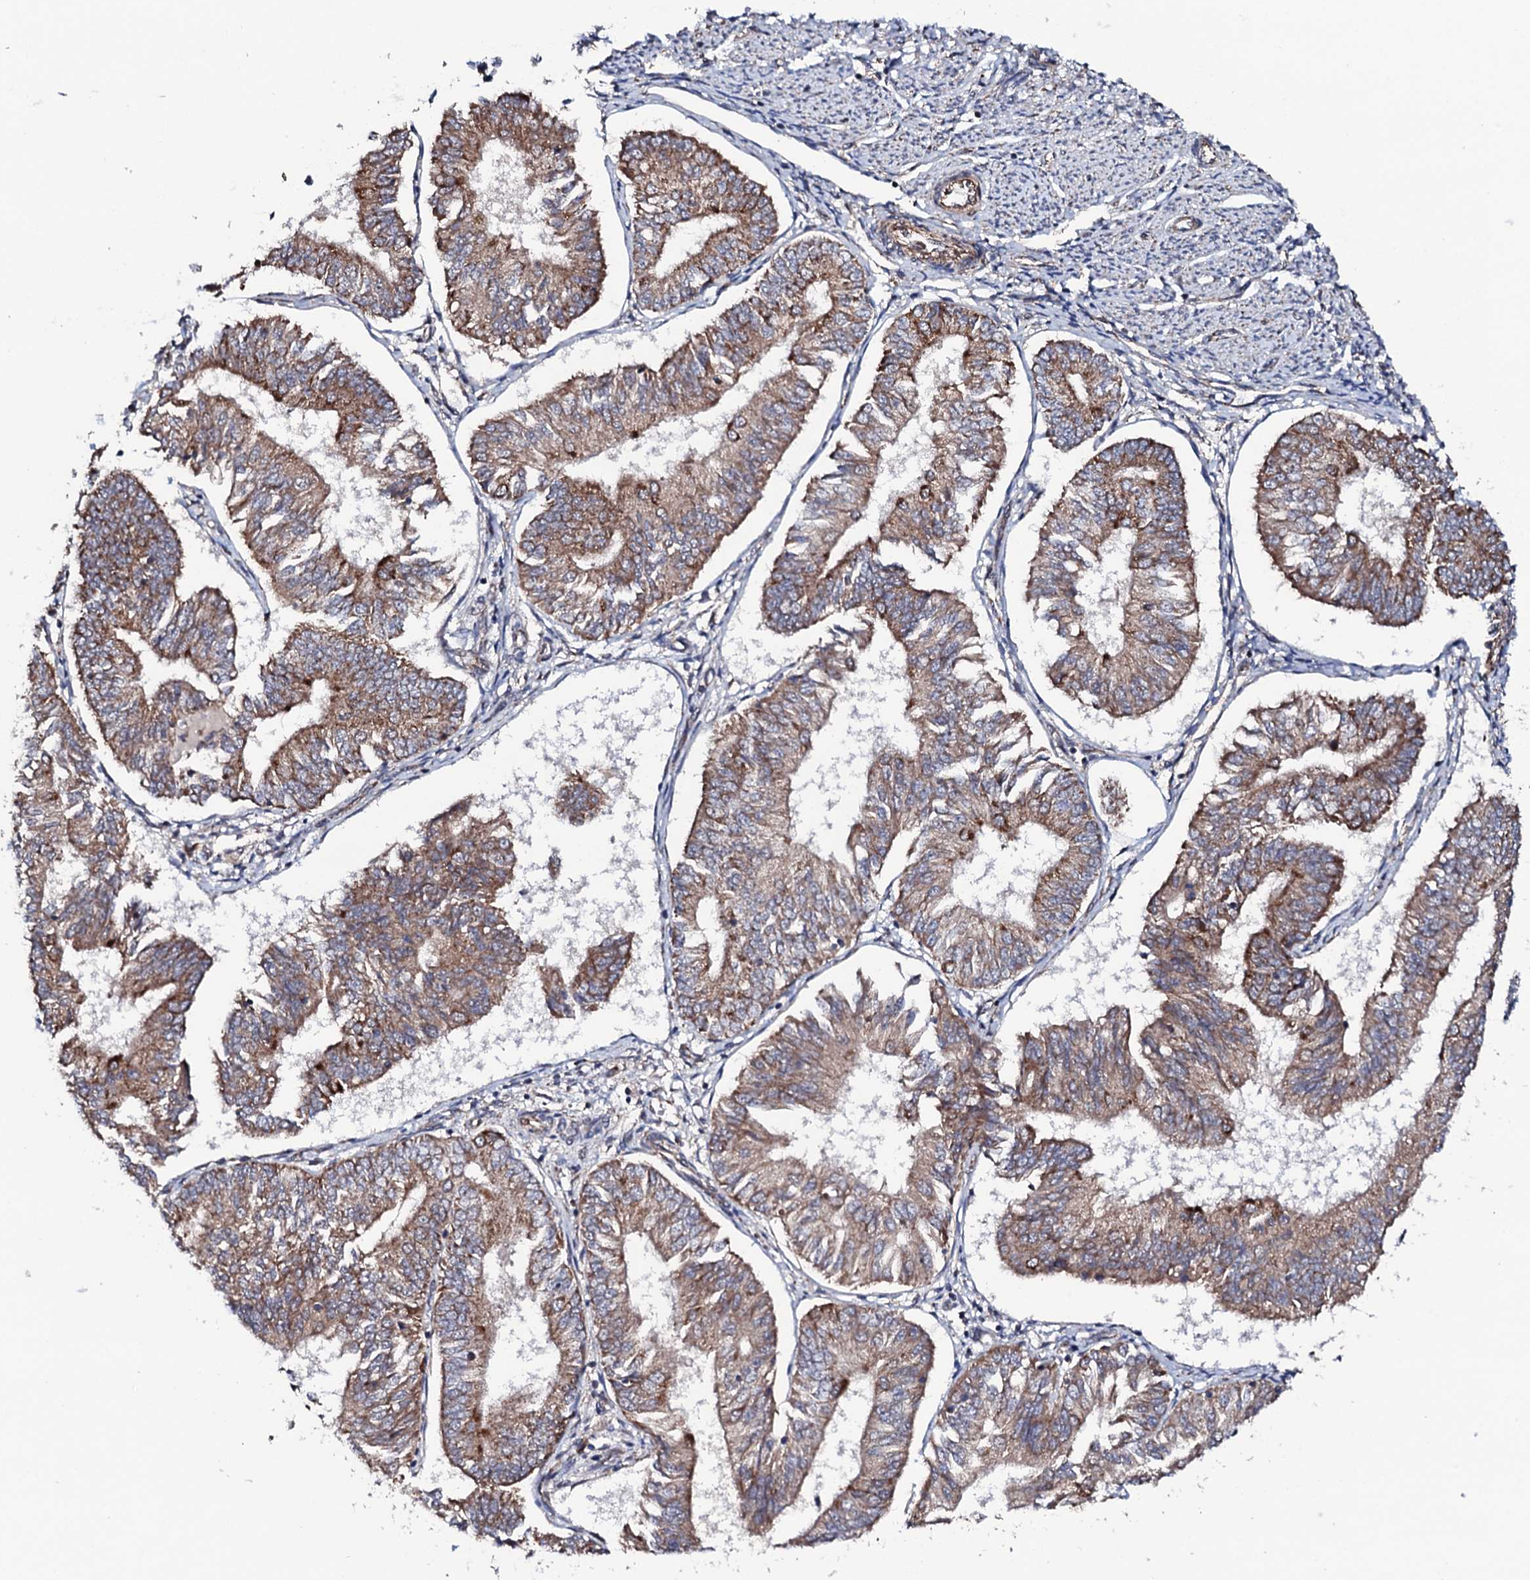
{"staining": {"intensity": "moderate", "quantity": ">75%", "location": "cytoplasmic/membranous"}, "tissue": "endometrial cancer", "cell_type": "Tumor cells", "image_type": "cancer", "snomed": [{"axis": "morphology", "description": "Adenocarcinoma, NOS"}, {"axis": "topography", "description": "Endometrium"}], "caption": "Immunohistochemistry photomicrograph of endometrial cancer stained for a protein (brown), which shows medium levels of moderate cytoplasmic/membranous positivity in approximately >75% of tumor cells.", "gene": "MTIF3", "patient": {"sex": "female", "age": 58}}